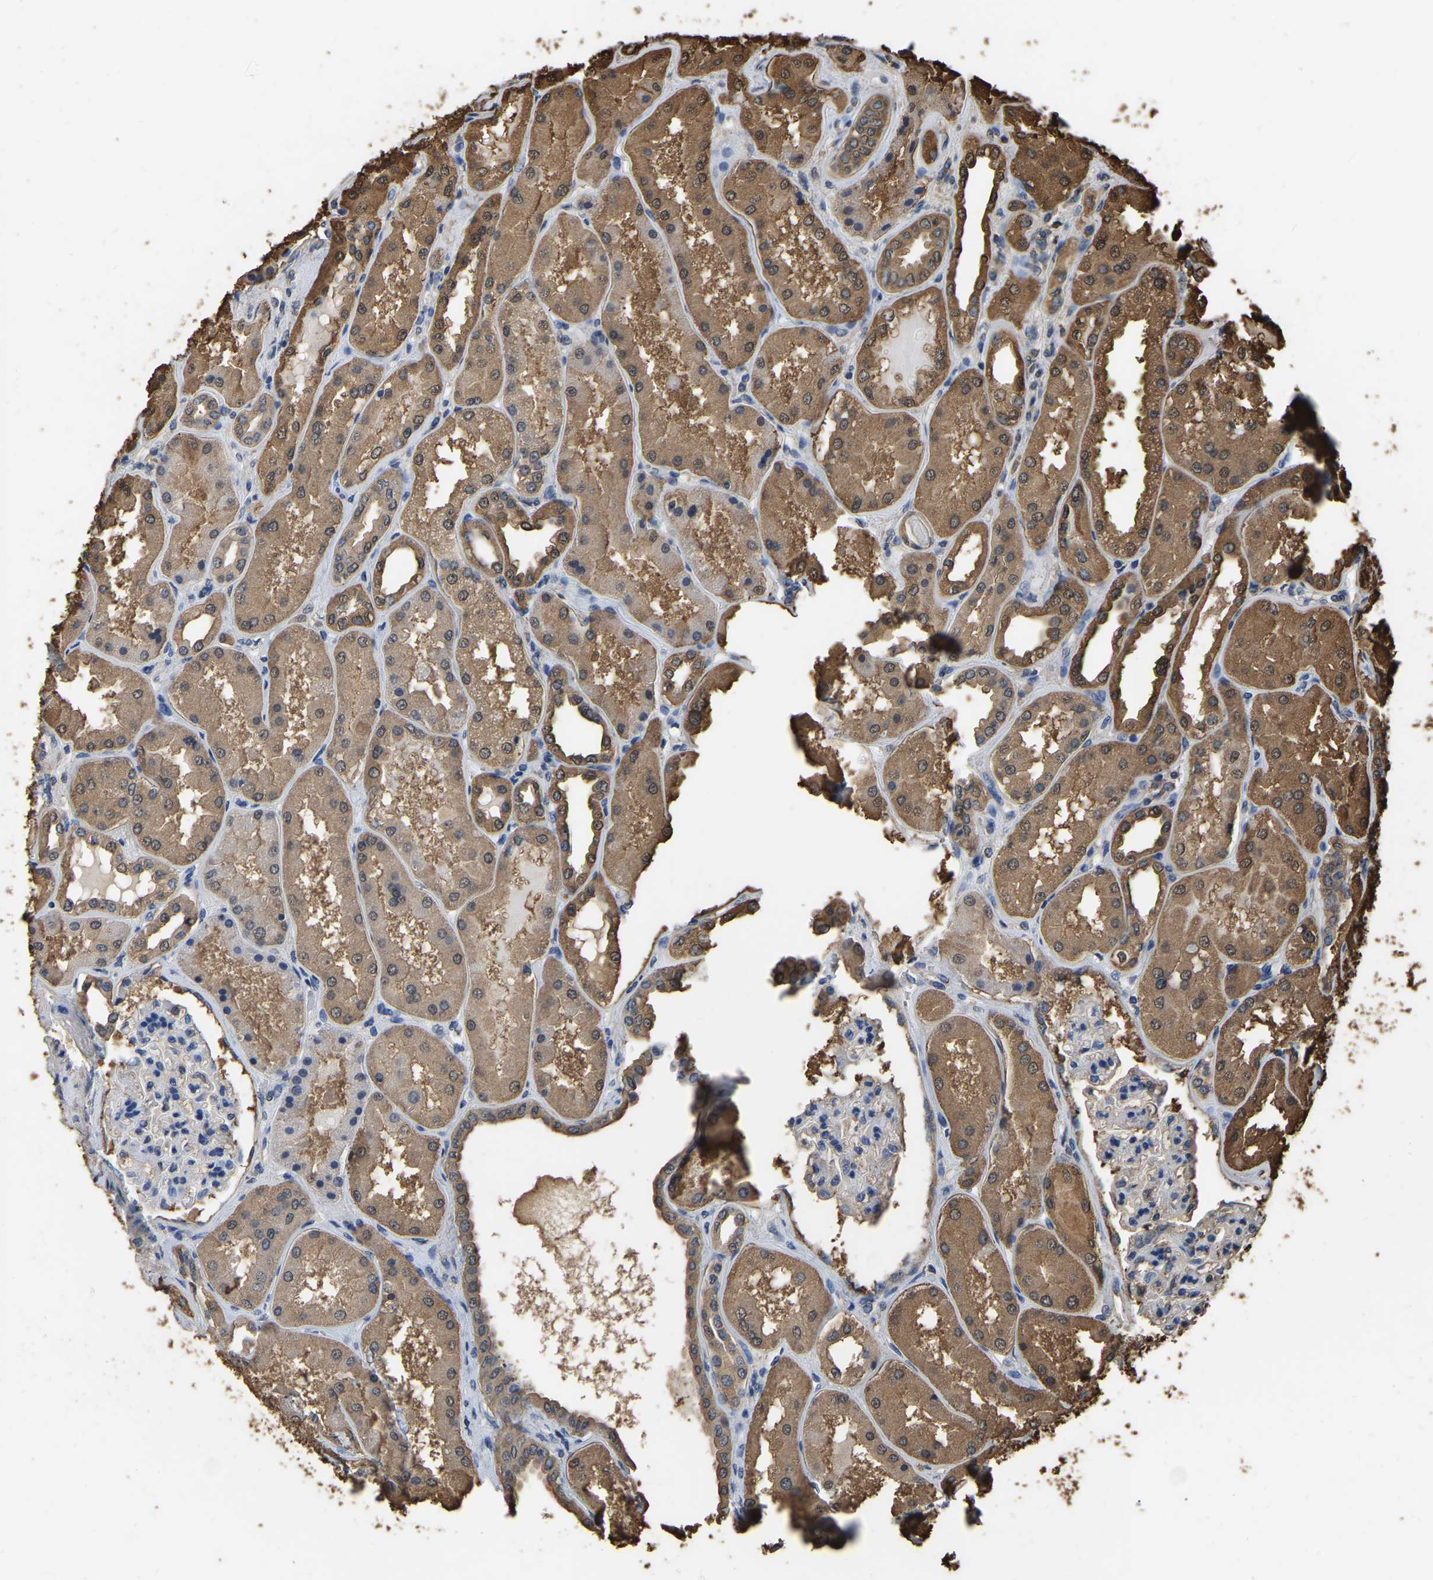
{"staining": {"intensity": "moderate", "quantity": "<25%", "location": "cytoplasmic/membranous"}, "tissue": "kidney", "cell_type": "Cells in glomeruli", "image_type": "normal", "snomed": [{"axis": "morphology", "description": "Normal tissue, NOS"}, {"axis": "topography", "description": "Kidney"}], "caption": "Brown immunohistochemical staining in benign human kidney displays moderate cytoplasmic/membranous positivity in about <25% of cells in glomeruli. (brown staining indicates protein expression, while blue staining denotes nuclei).", "gene": "LDHB", "patient": {"sex": "female", "age": 56}}